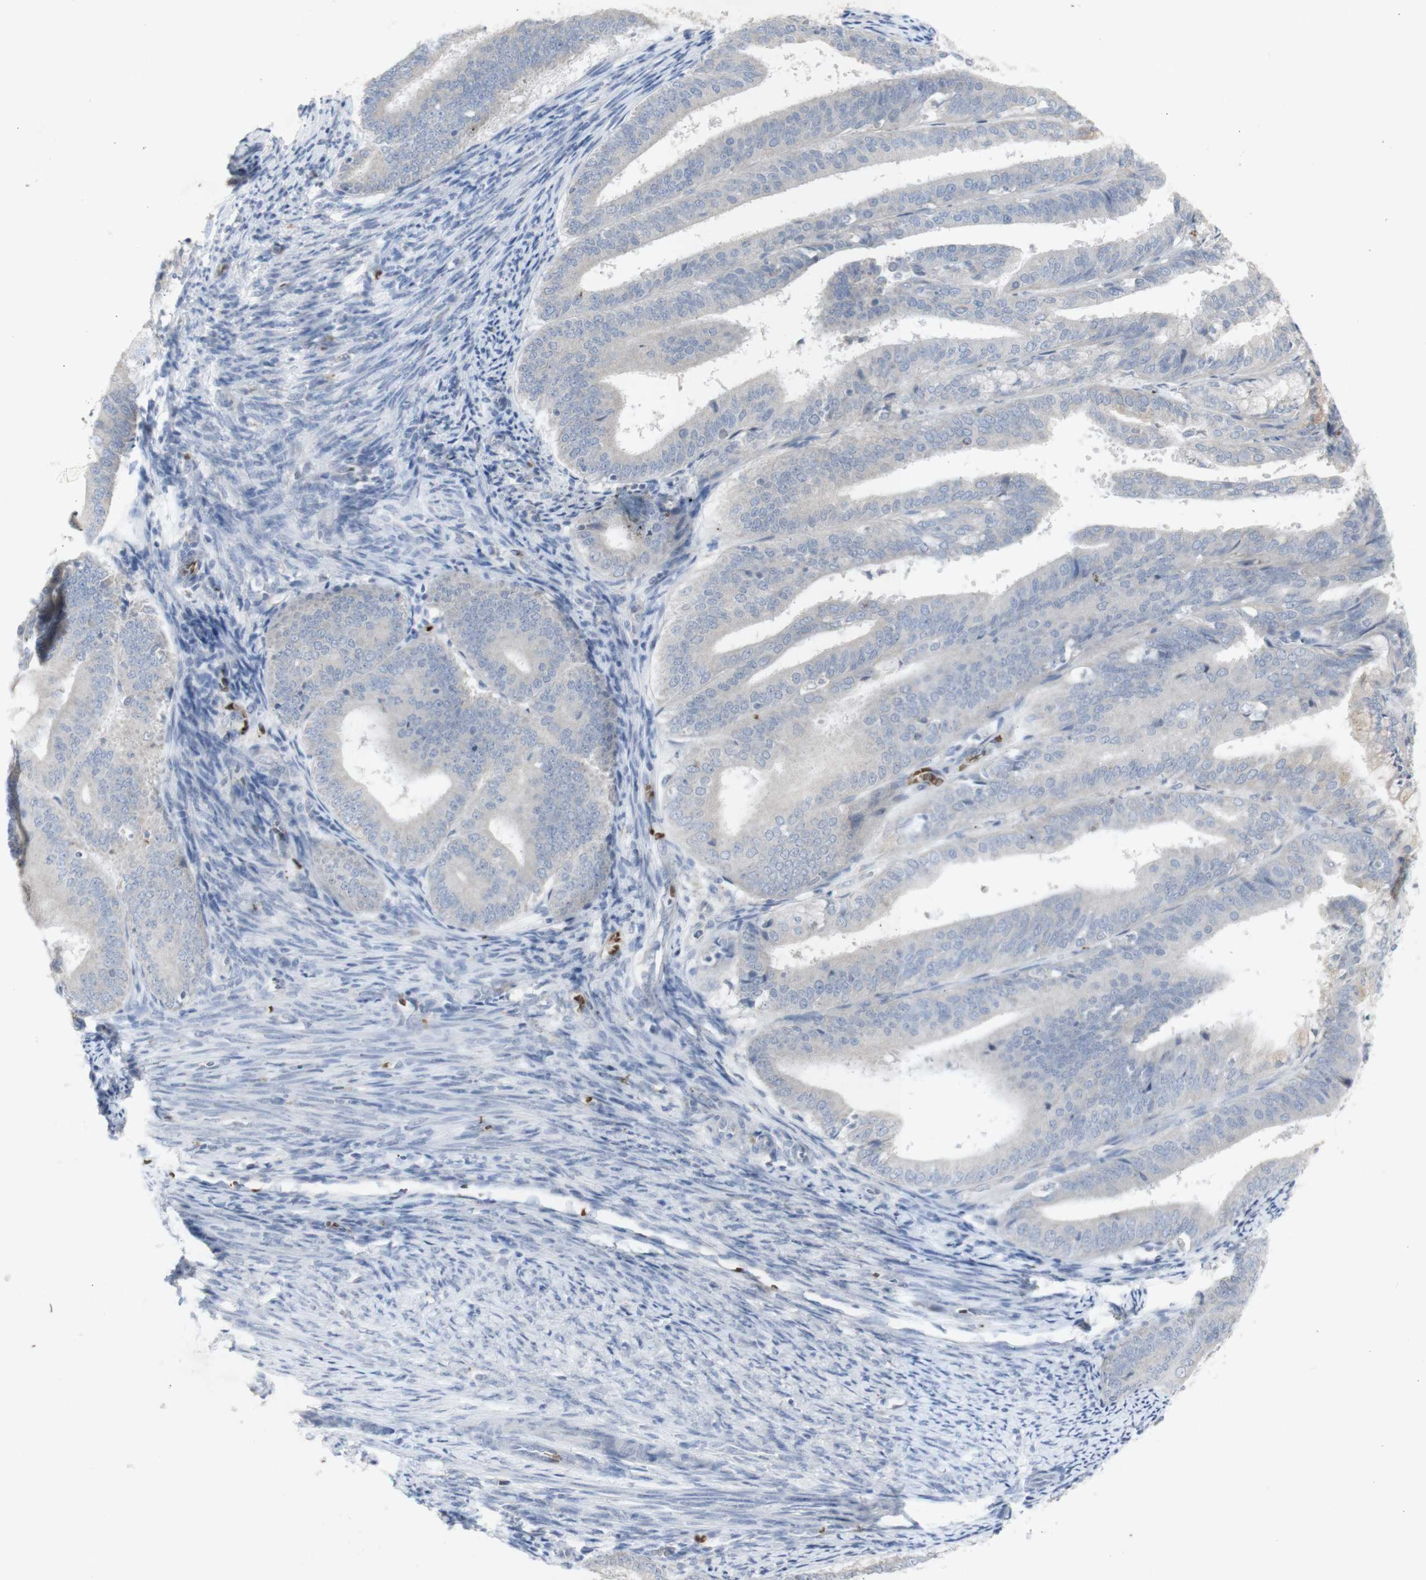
{"staining": {"intensity": "negative", "quantity": "none", "location": "none"}, "tissue": "endometrial cancer", "cell_type": "Tumor cells", "image_type": "cancer", "snomed": [{"axis": "morphology", "description": "Adenocarcinoma, NOS"}, {"axis": "topography", "description": "Endometrium"}], "caption": "DAB (3,3'-diaminobenzidine) immunohistochemical staining of endometrial cancer shows no significant staining in tumor cells. (Brightfield microscopy of DAB (3,3'-diaminobenzidine) immunohistochemistry (IHC) at high magnification).", "gene": "INS", "patient": {"sex": "female", "age": 63}}